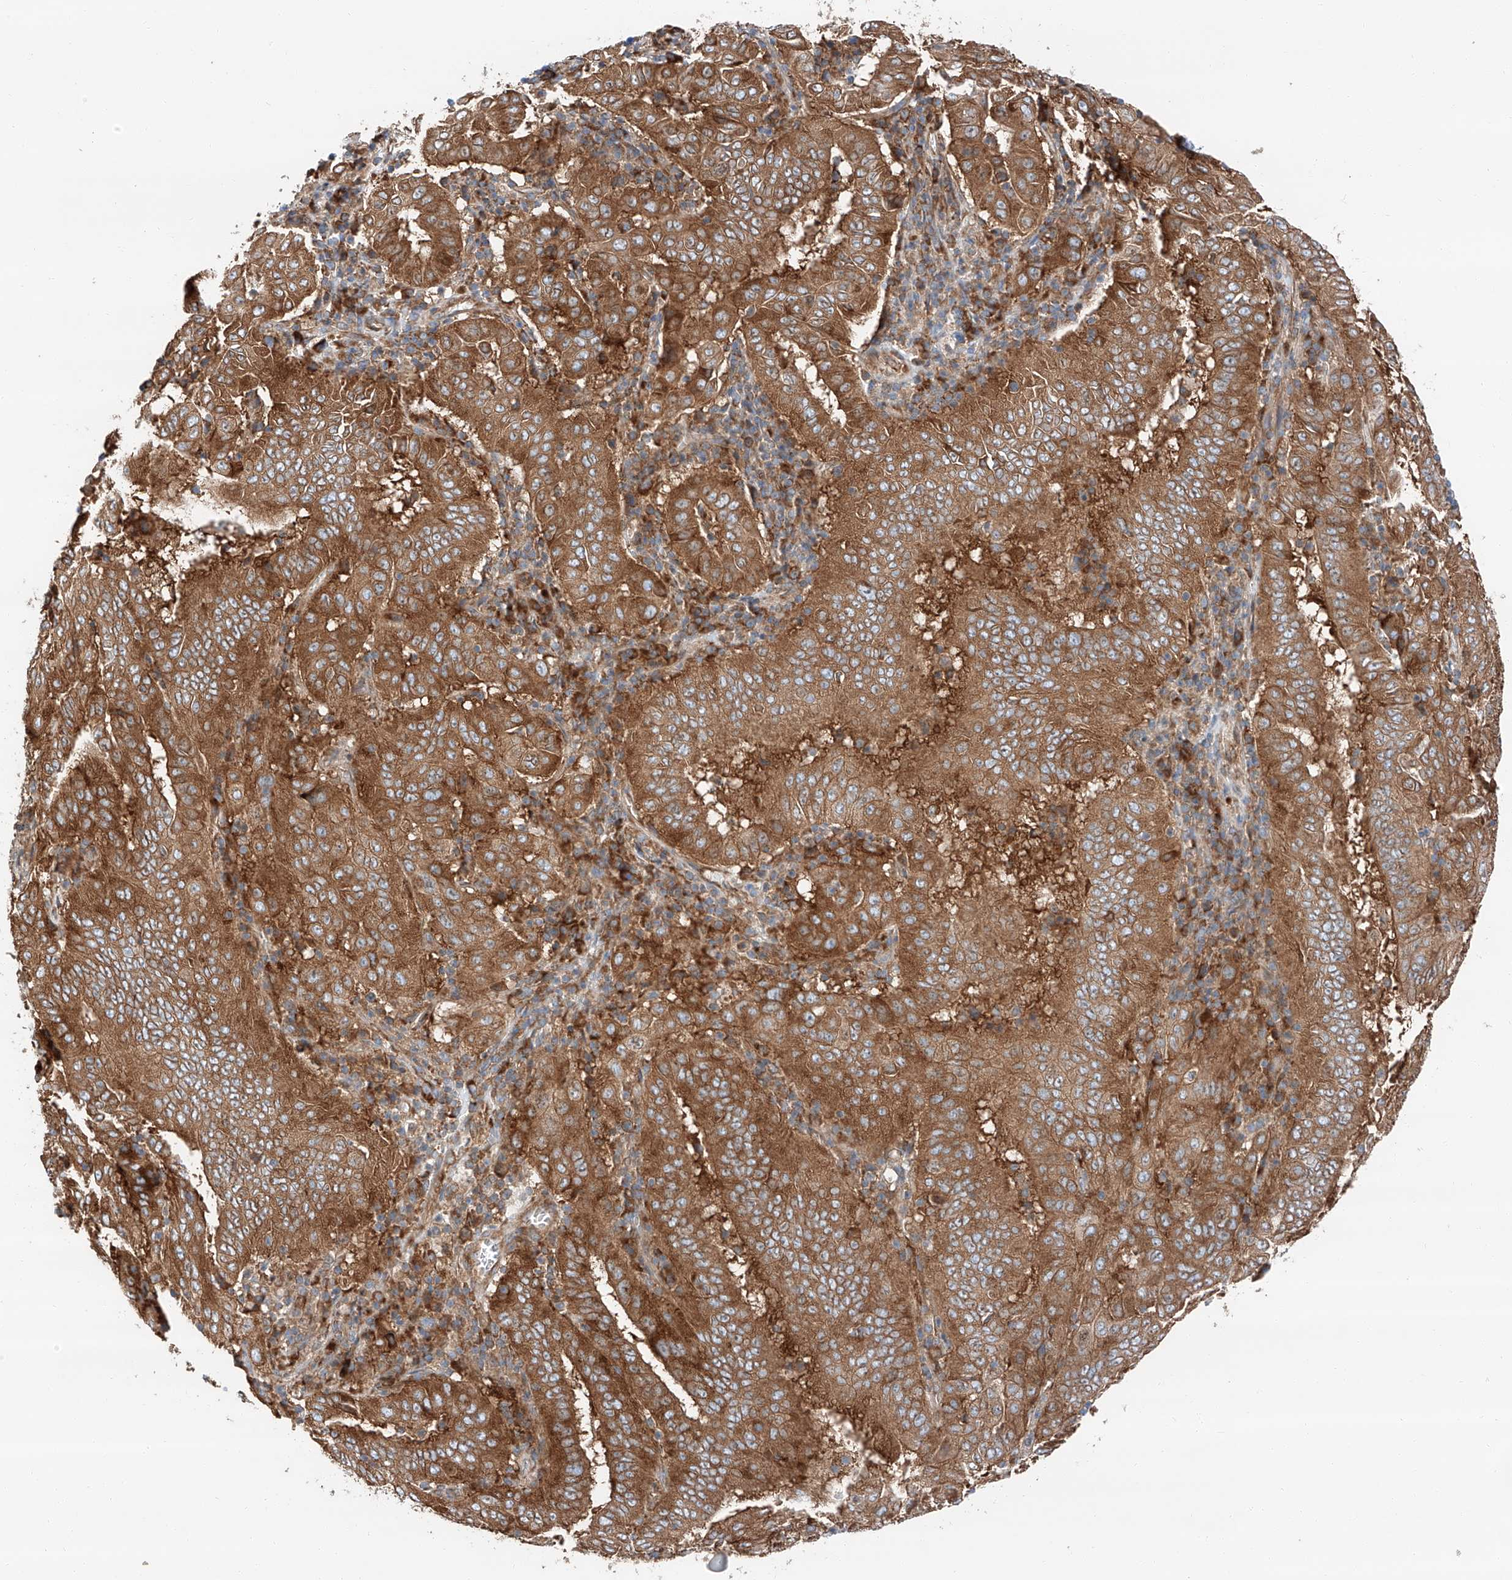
{"staining": {"intensity": "moderate", "quantity": ">75%", "location": "cytoplasmic/membranous"}, "tissue": "pancreatic cancer", "cell_type": "Tumor cells", "image_type": "cancer", "snomed": [{"axis": "morphology", "description": "Adenocarcinoma, NOS"}, {"axis": "topography", "description": "Pancreas"}], "caption": "A high-resolution histopathology image shows immunohistochemistry staining of pancreatic adenocarcinoma, which exhibits moderate cytoplasmic/membranous positivity in about >75% of tumor cells.", "gene": "ZC3H15", "patient": {"sex": "male", "age": 63}}